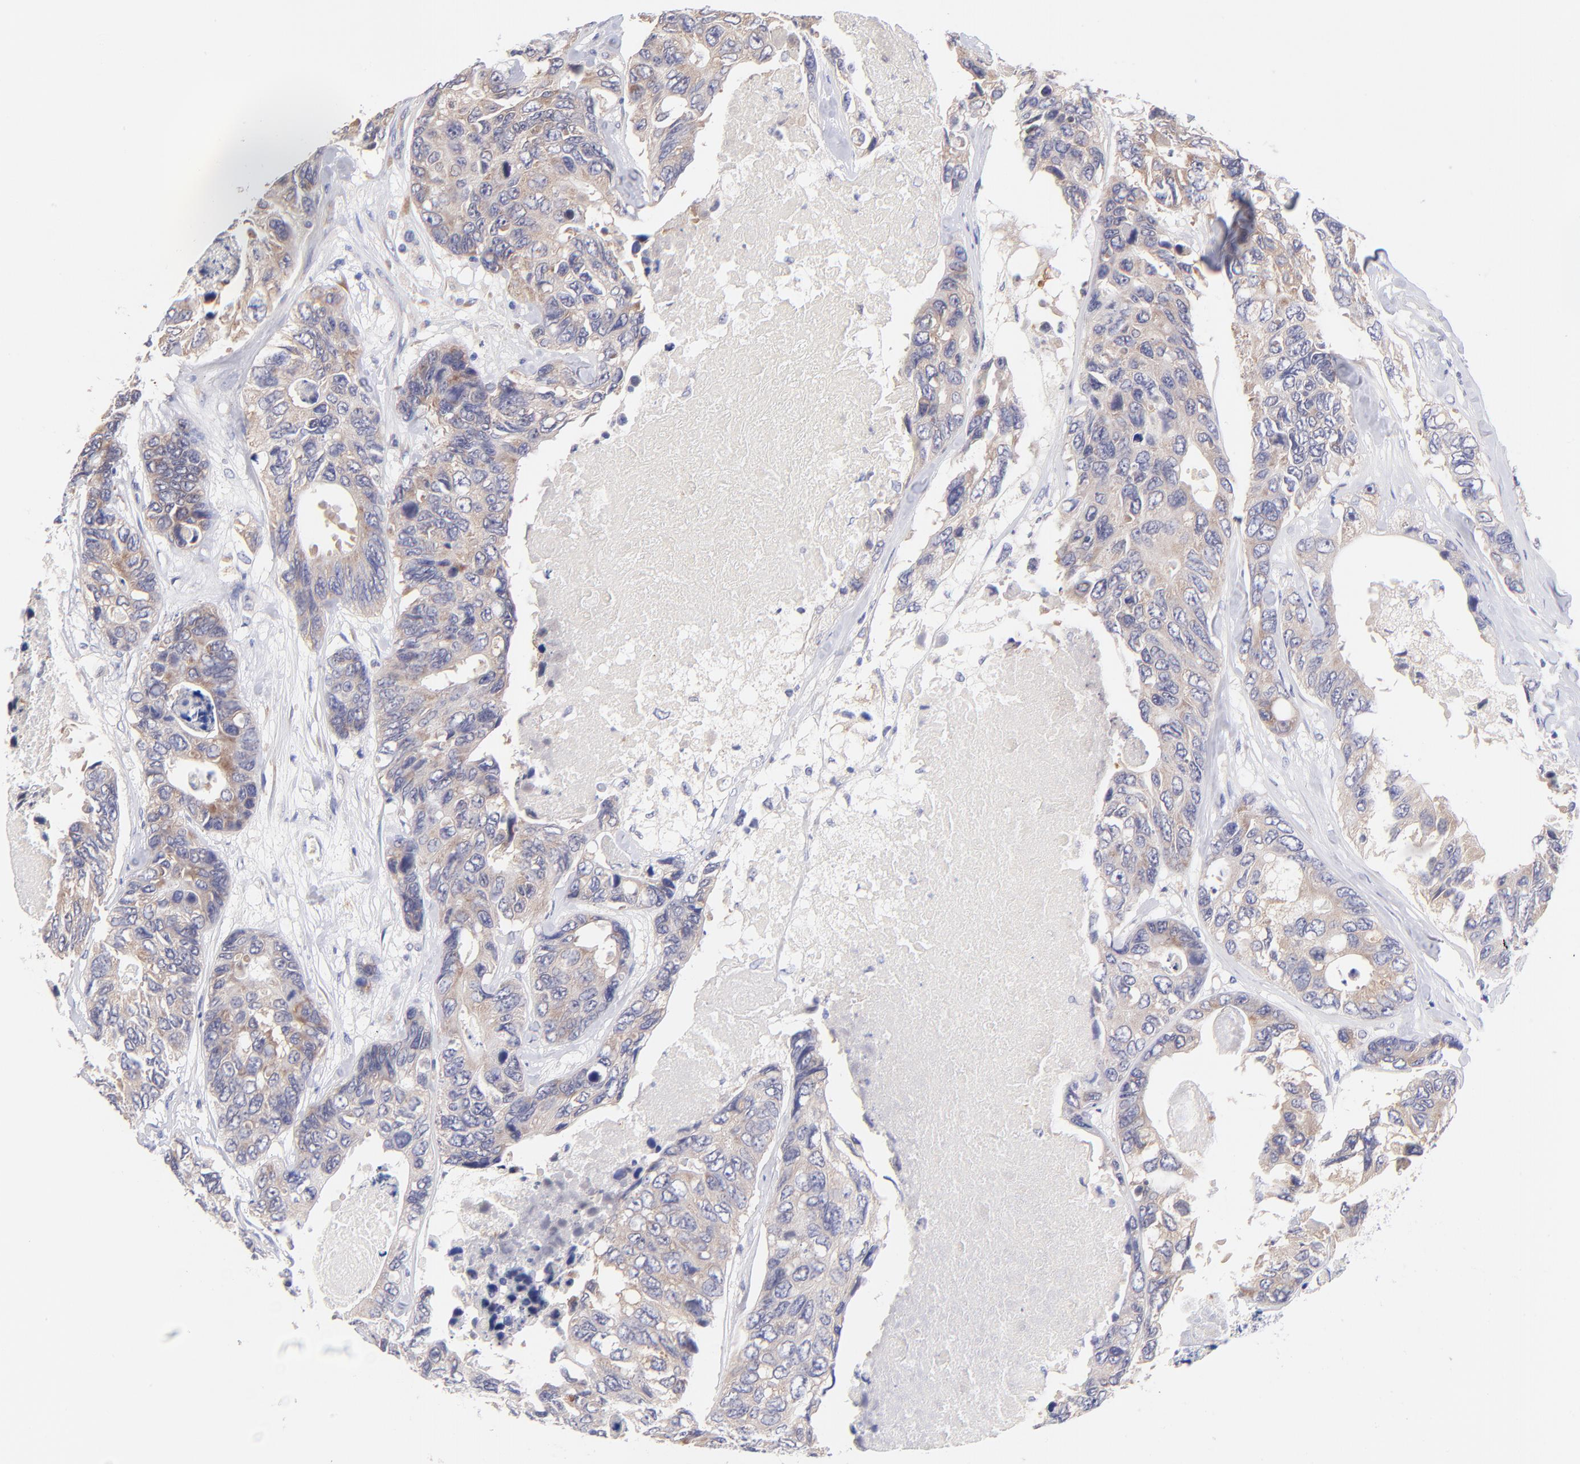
{"staining": {"intensity": "moderate", "quantity": ">75%", "location": "cytoplasmic/membranous"}, "tissue": "colorectal cancer", "cell_type": "Tumor cells", "image_type": "cancer", "snomed": [{"axis": "morphology", "description": "Adenocarcinoma, NOS"}, {"axis": "topography", "description": "Colon"}], "caption": "Immunohistochemical staining of human colorectal cancer (adenocarcinoma) shows medium levels of moderate cytoplasmic/membranous positivity in approximately >75% of tumor cells.", "gene": "RPL11", "patient": {"sex": "female", "age": 86}}